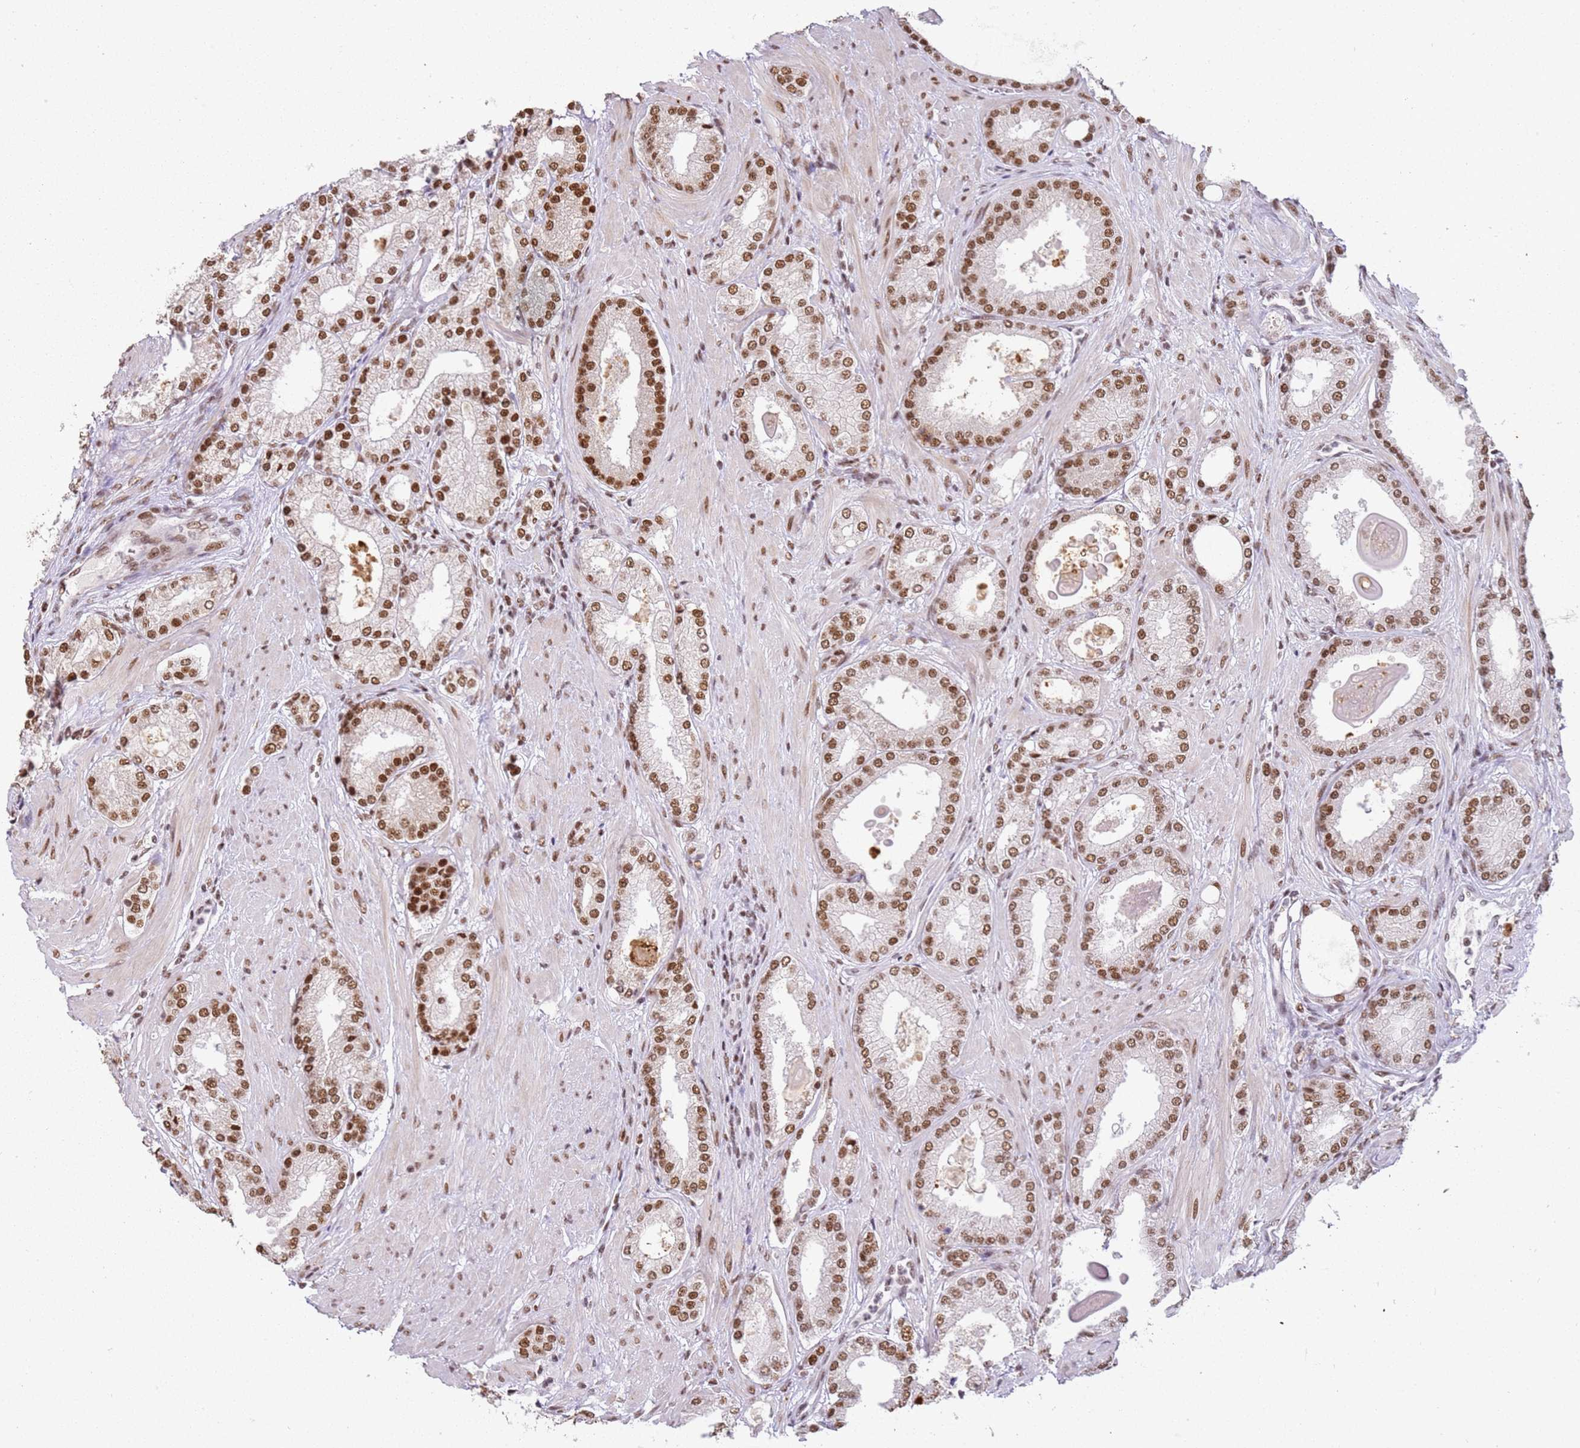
{"staining": {"intensity": "moderate", "quantity": ">75%", "location": "nuclear"}, "tissue": "prostate cancer", "cell_type": "Tumor cells", "image_type": "cancer", "snomed": [{"axis": "morphology", "description": "Adenocarcinoma, Low grade"}, {"axis": "topography", "description": "Prostate"}], "caption": "Immunohistochemical staining of prostate low-grade adenocarcinoma demonstrates medium levels of moderate nuclear protein staining in approximately >75% of tumor cells. The protein is stained brown, and the nuclei are stained in blue (DAB (3,3'-diaminobenzidine) IHC with brightfield microscopy, high magnification).", "gene": "TENT4A", "patient": {"sex": "male", "age": 59}}